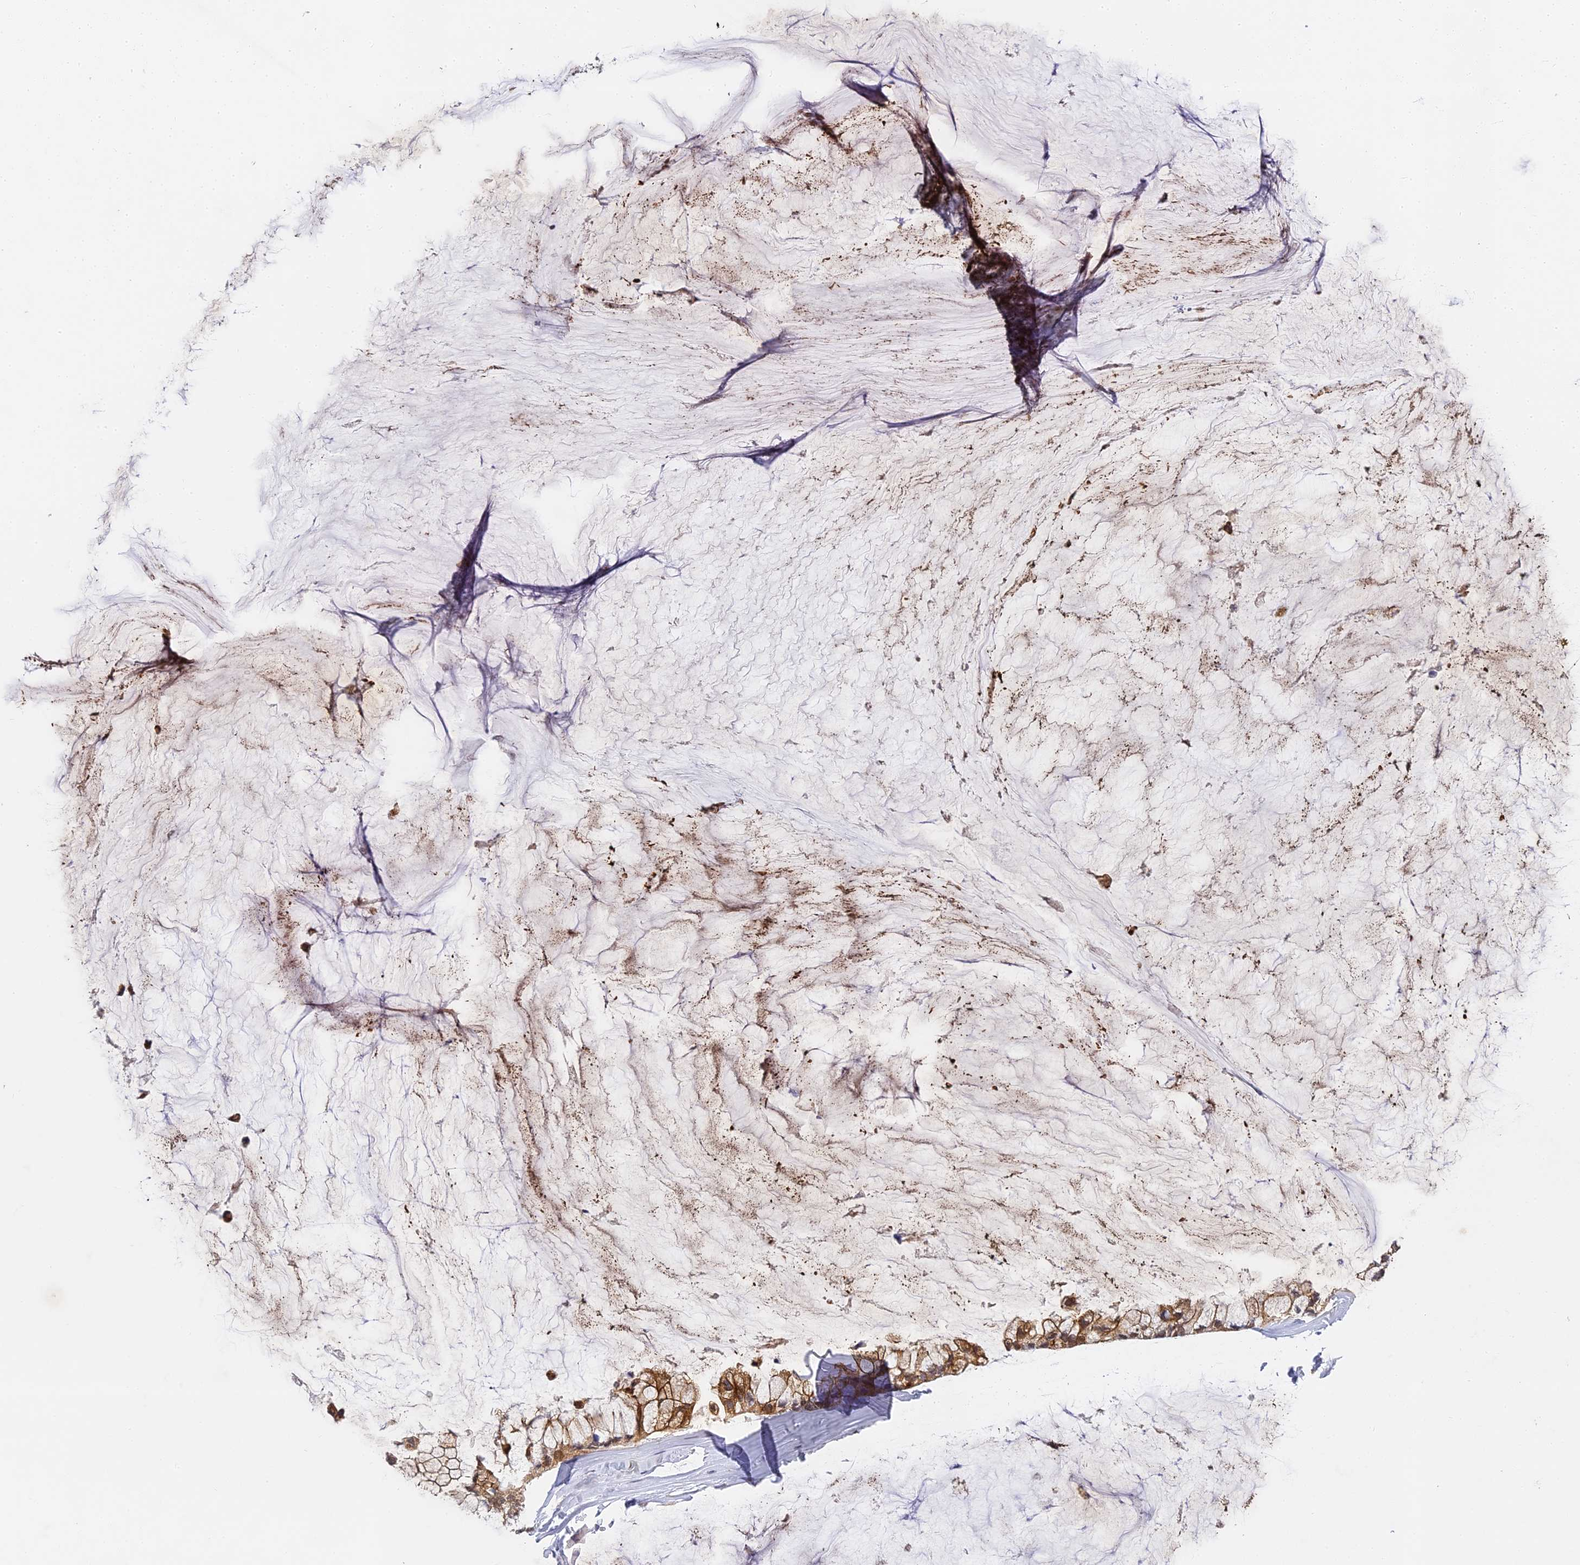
{"staining": {"intensity": "moderate", "quantity": ">75%", "location": "cytoplasmic/membranous,nuclear"}, "tissue": "ovarian cancer", "cell_type": "Tumor cells", "image_type": "cancer", "snomed": [{"axis": "morphology", "description": "Cystadenocarcinoma, mucinous, NOS"}, {"axis": "topography", "description": "Ovary"}], "caption": "A brown stain highlights moderate cytoplasmic/membranous and nuclear positivity of a protein in ovarian cancer tumor cells.", "gene": "DNAAF10", "patient": {"sex": "female", "age": 39}}